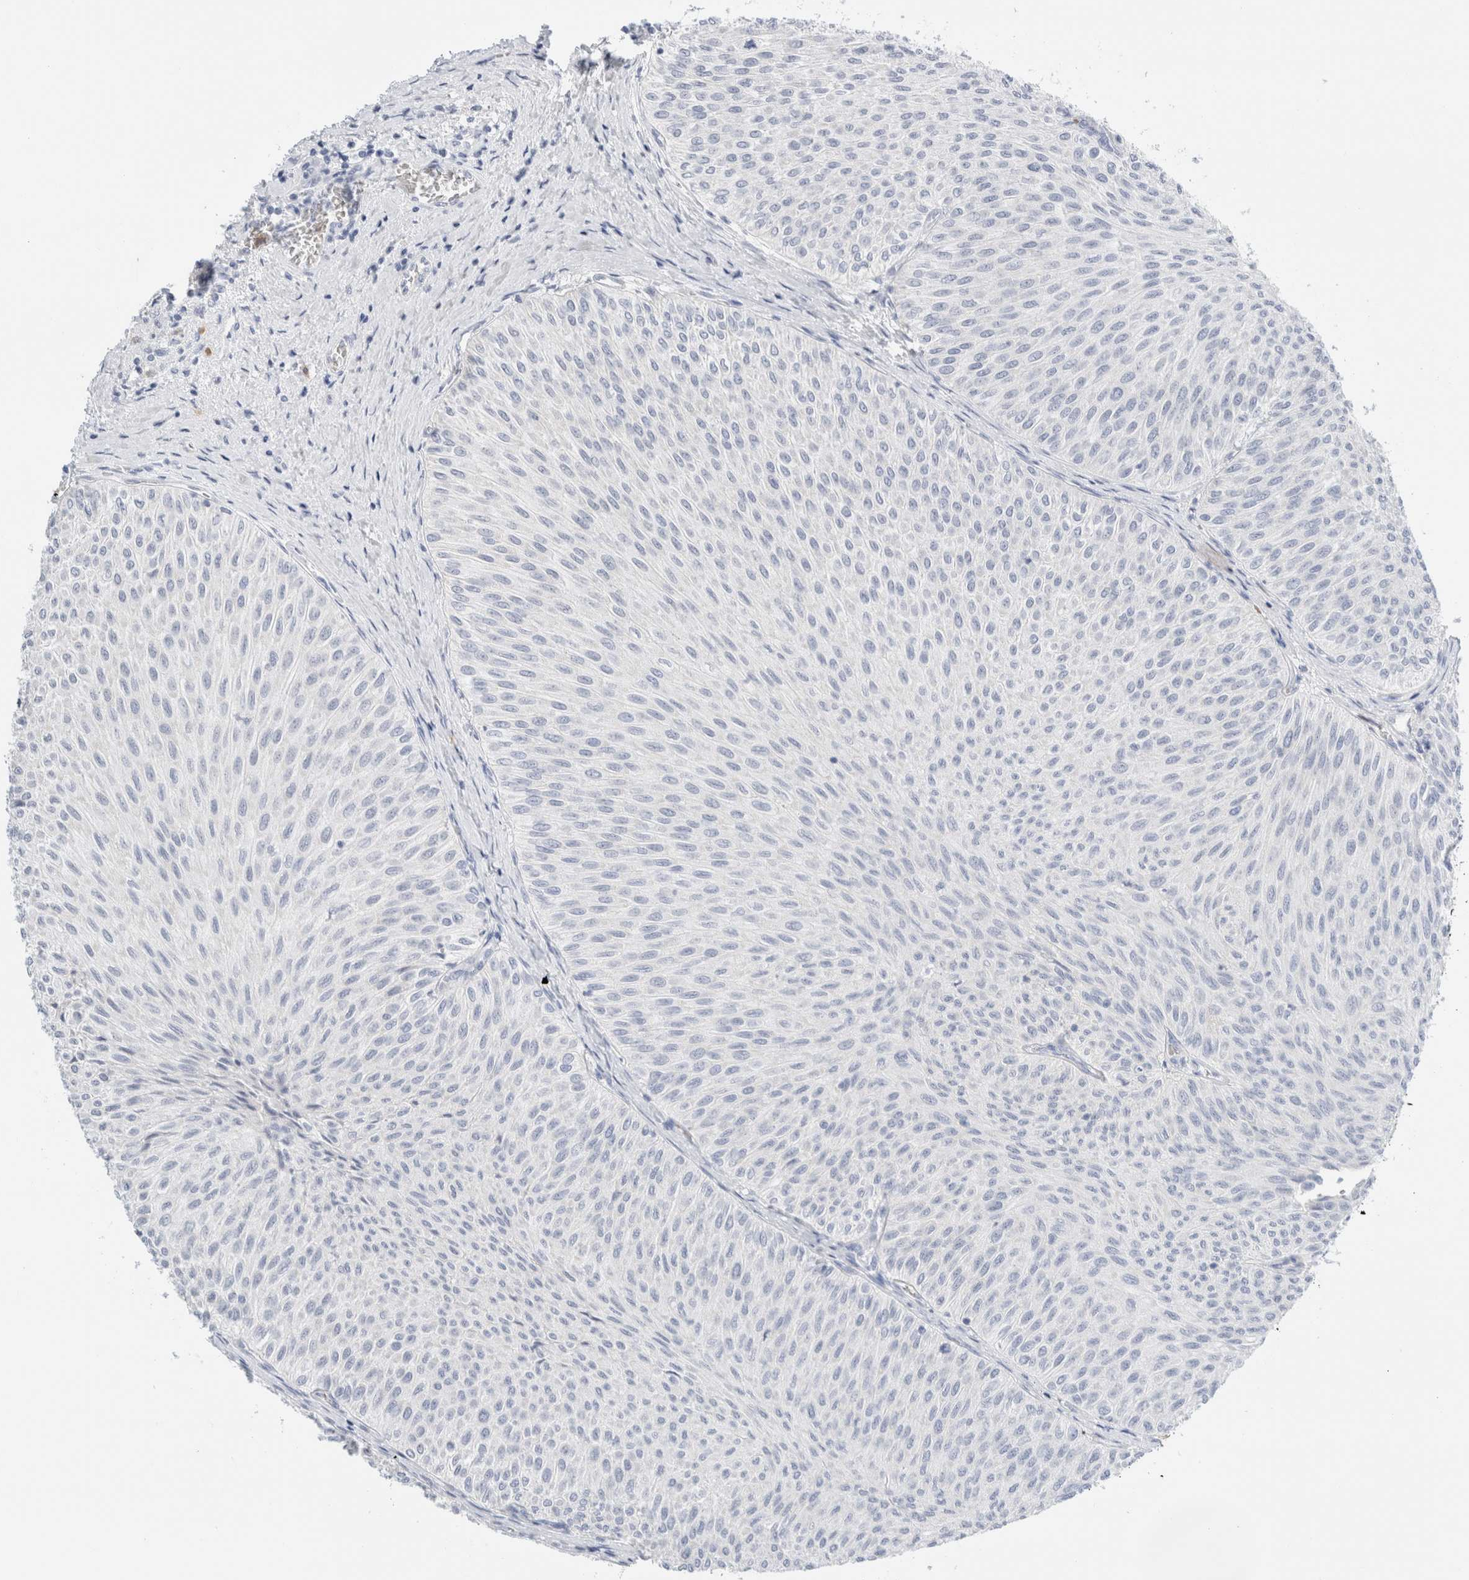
{"staining": {"intensity": "negative", "quantity": "none", "location": "none"}, "tissue": "urothelial cancer", "cell_type": "Tumor cells", "image_type": "cancer", "snomed": [{"axis": "morphology", "description": "Urothelial carcinoma, Low grade"}, {"axis": "topography", "description": "Urinary bladder"}], "caption": "Tumor cells show no significant protein positivity in urothelial cancer.", "gene": "ARG1", "patient": {"sex": "male", "age": 78}}